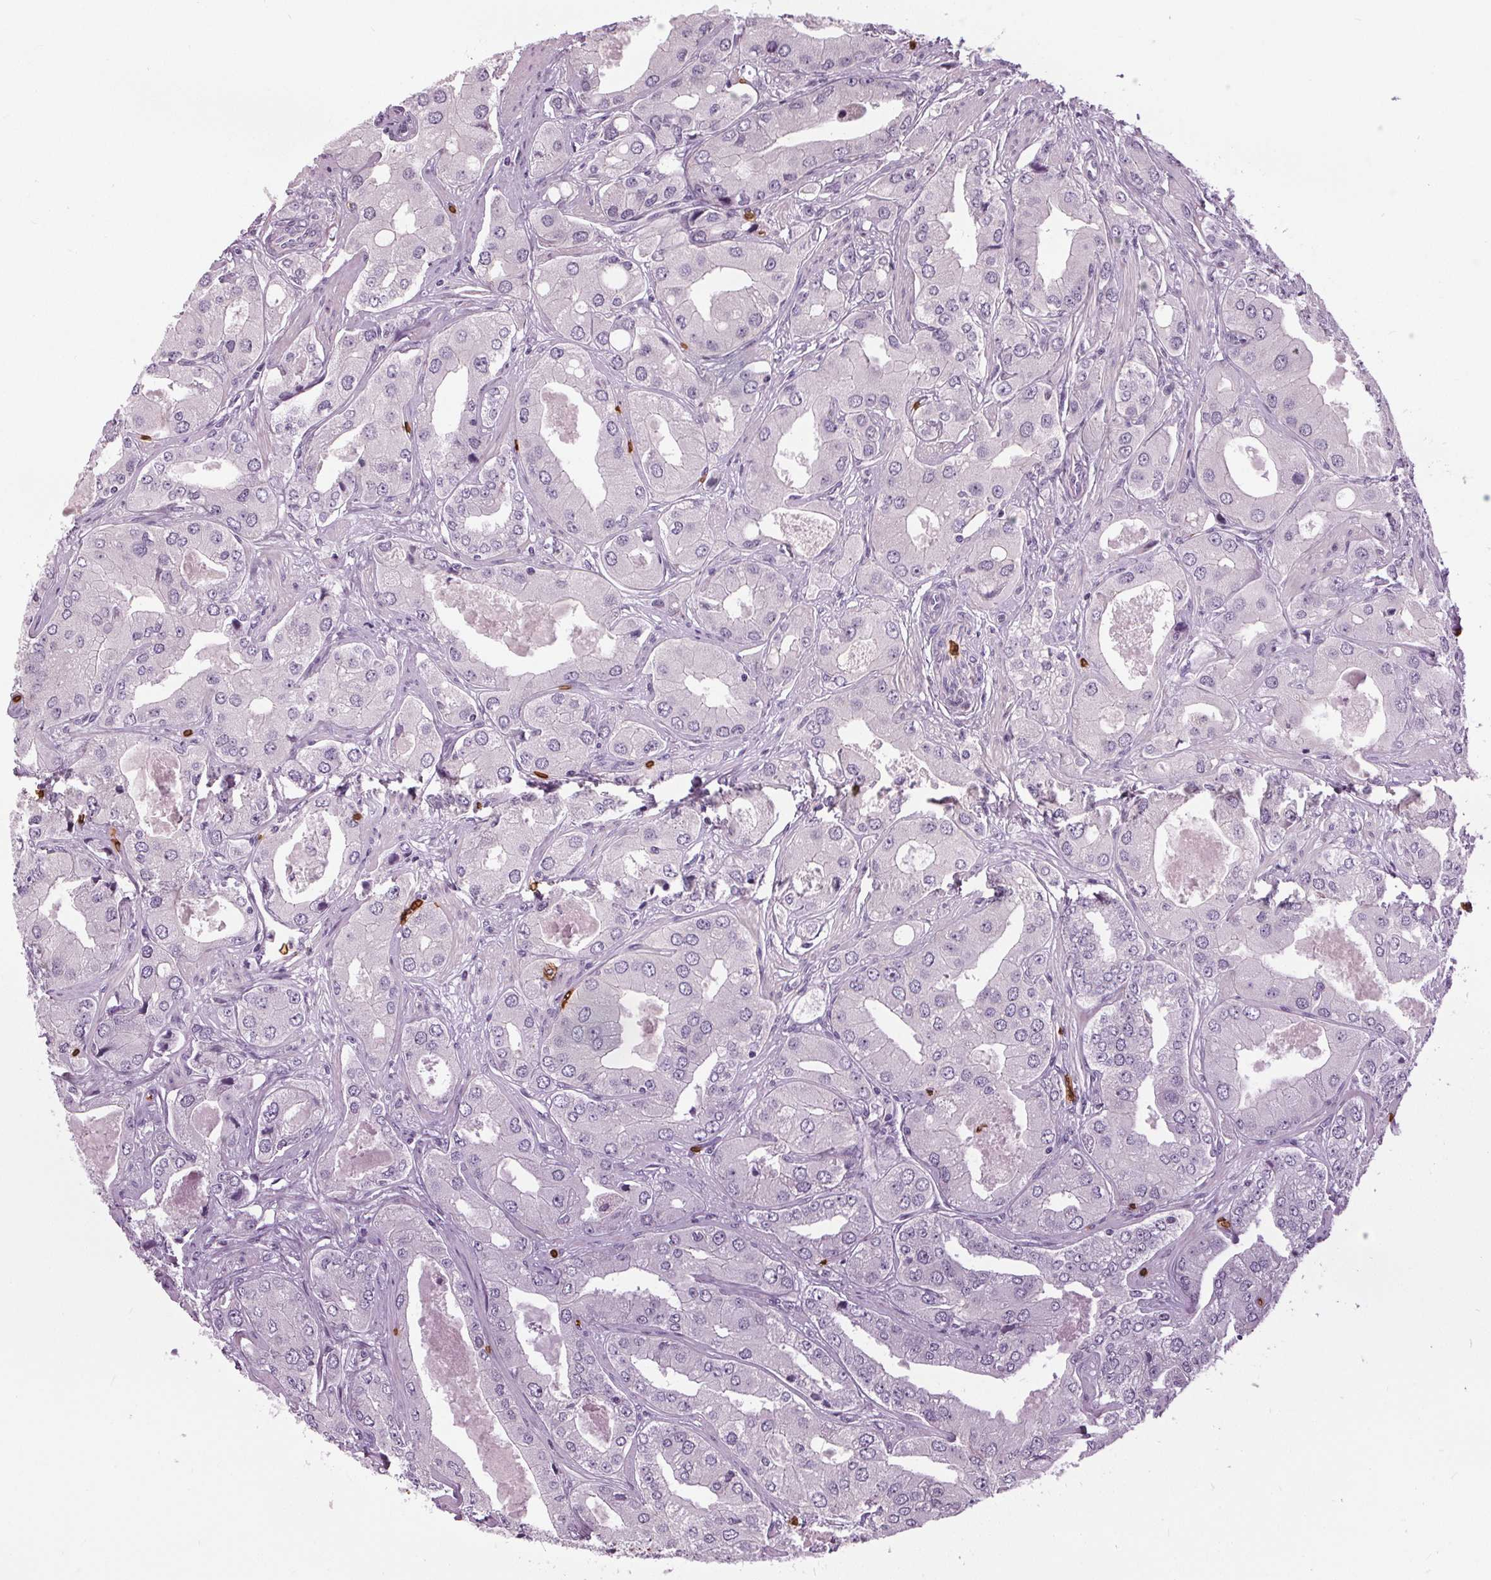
{"staining": {"intensity": "negative", "quantity": "none", "location": "none"}, "tissue": "prostate cancer", "cell_type": "Tumor cells", "image_type": "cancer", "snomed": [{"axis": "morphology", "description": "Adenocarcinoma, Low grade"}, {"axis": "topography", "description": "Prostate"}], "caption": "Tumor cells are negative for brown protein staining in prostate adenocarcinoma (low-grade).", "gene": "SLC4A1", "patient": {"sex": "male", "age": 60}}